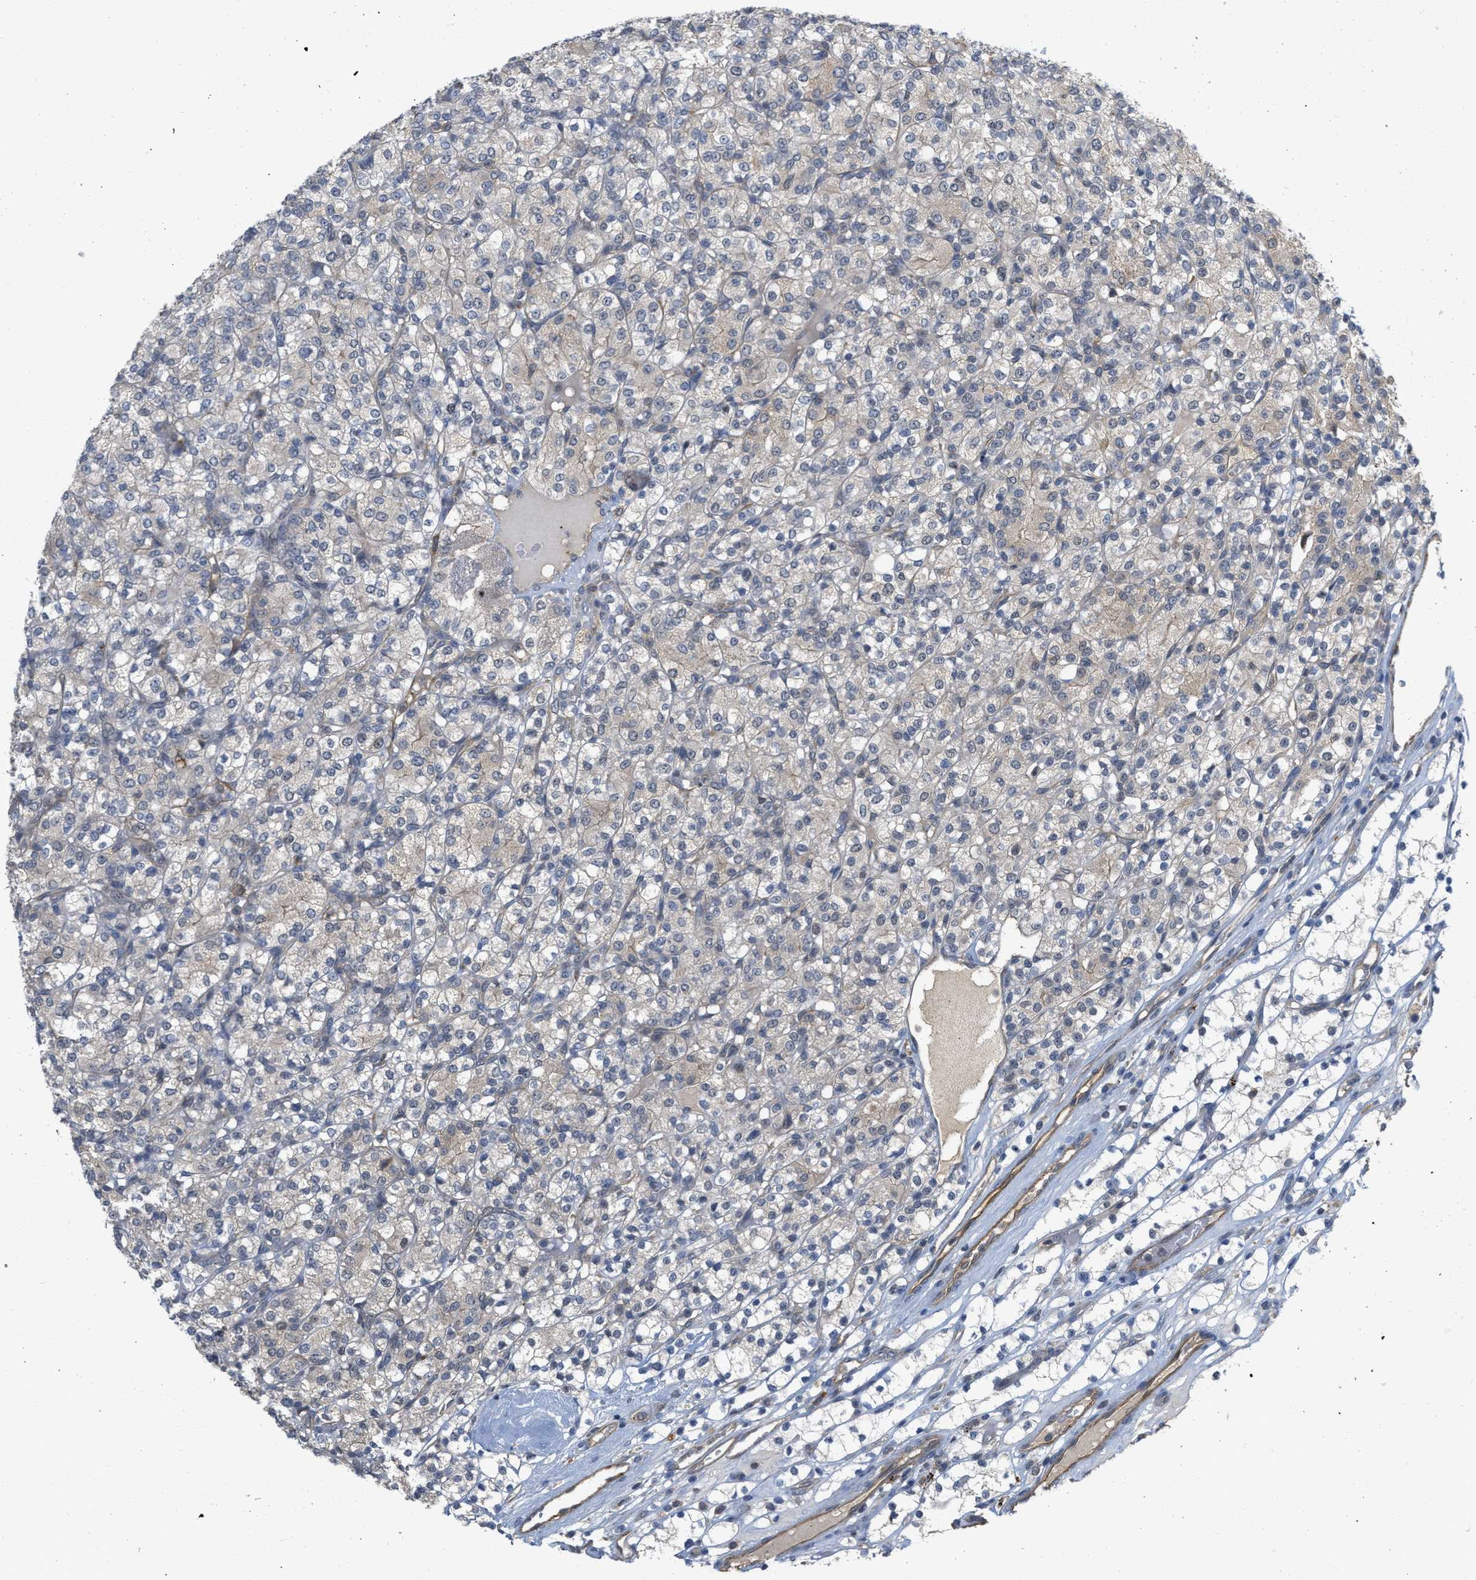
{"staining": {"intensity": "negative", "quantity": "none", "location": "none"}, "tissue": "renal cancer", "cell_type": "Tumor cells", "image_type": "cancer", "snomed": [{"axis": "morphology", "description": "Adenocarcinoma, NOS"}, {"axis": "topography", "description": "Kidney"}], "caption": "An image of human renal adenocarcinoma is negative for staining in tumor cells.", "gene": "NAPEPLD", "patient": {"sex": "male", "age": 77}}